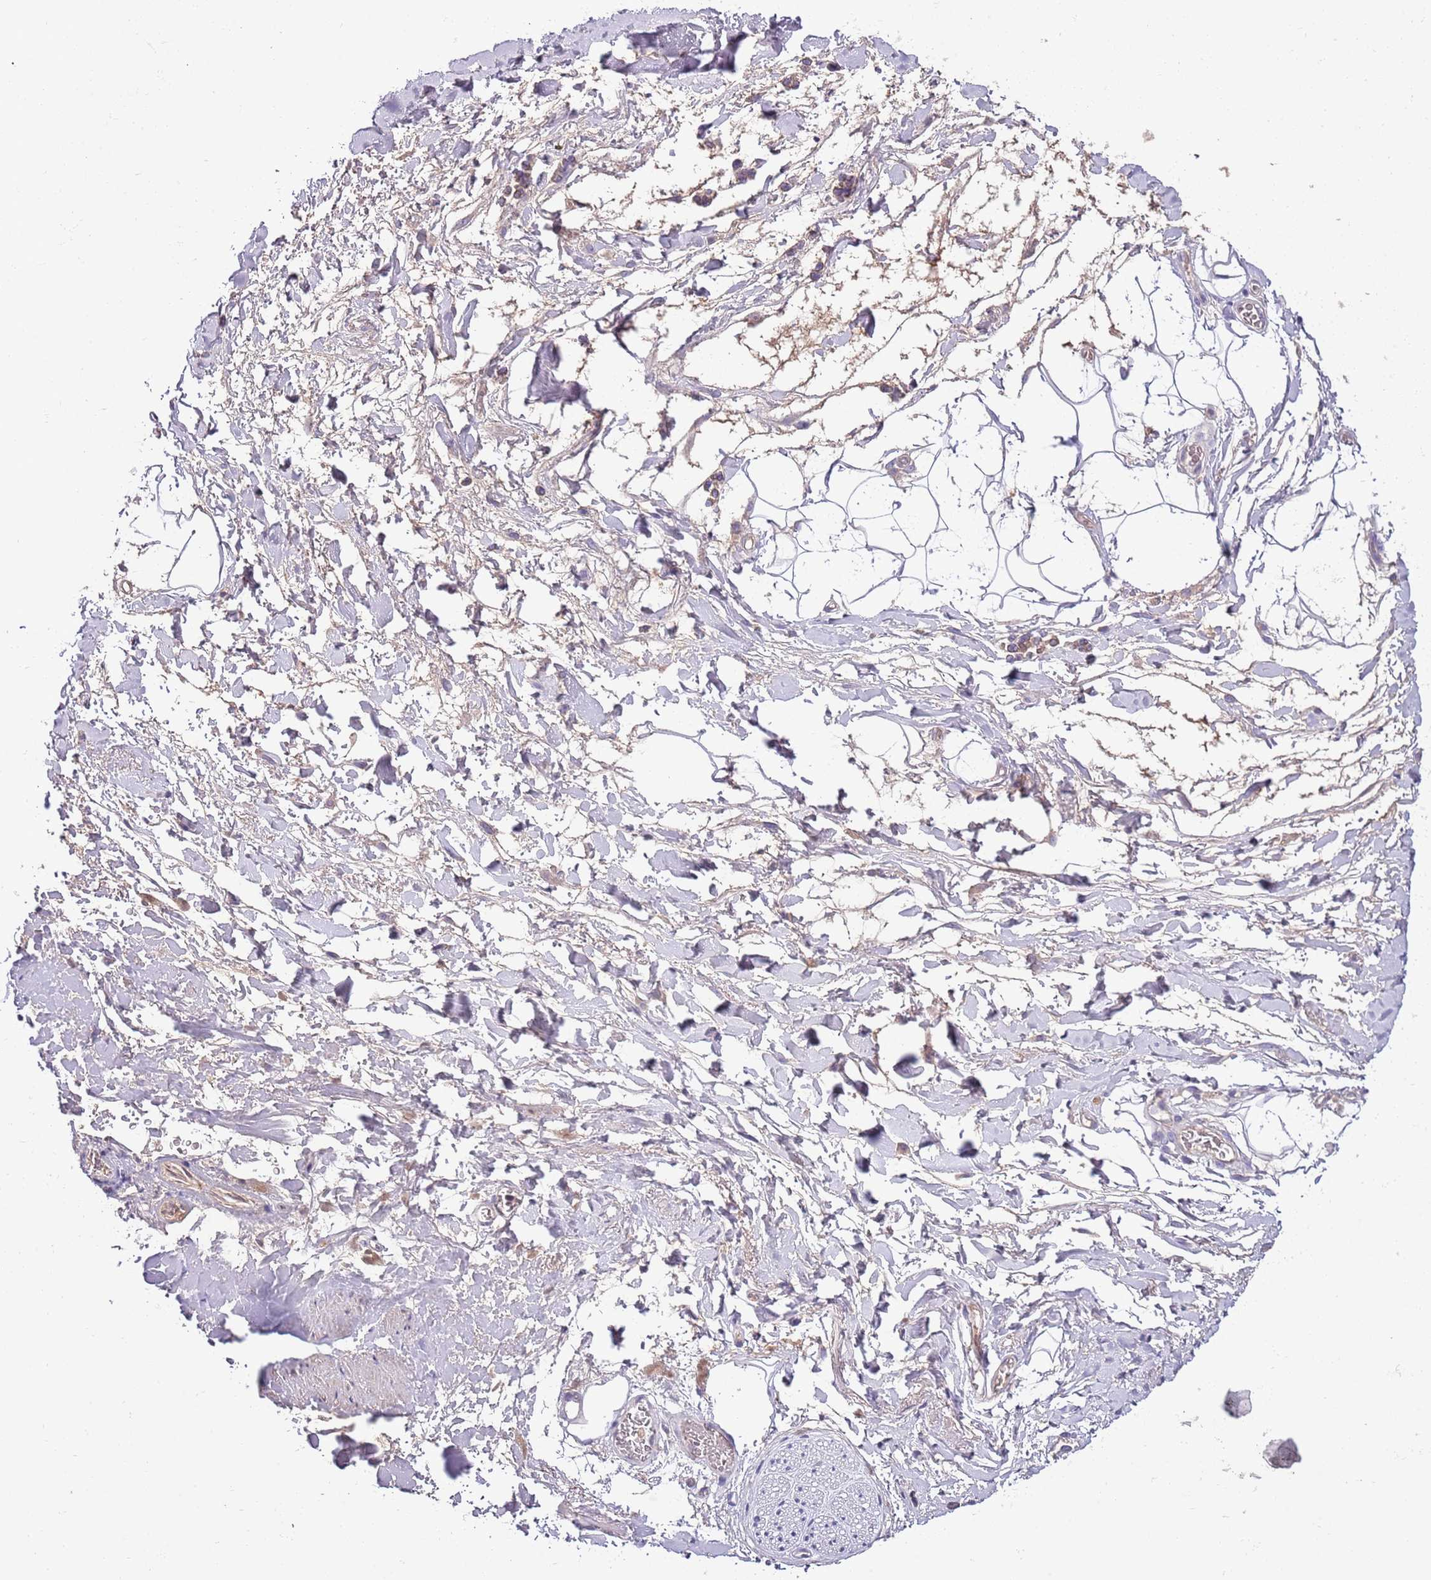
{"staining": {"intensity": "weak", "quantity": ">75%", "location": "cytoplasmic/membranous"}, "tissue": "adipose tissue", "cell_type": "Adipocytes", "image_type": "normal", "snomed": [{"axis": "morphology", "description": "Normal tissue, NOS"}, {"axis": "morphology", "description": "Adenocarcinoma, NOS"}, {"axis": "topography", "description": "Rectum"}, {"axis": "topography", "description": "Vagina"}, {"axis": "topography", "description": "Peripheral nerve tissue"}], "caption": "A high-resolution image shows immunohistochemistry (IHC) staining of benign adipose tissue, which reveals weak cytoplasmic/membranous positivity in about >75% of adipocytes. (brown staining indicates protein expression, while blue staining denotes nuclei).", "gene": "HES3", "patient": {"sex": "female", "age": 71}}